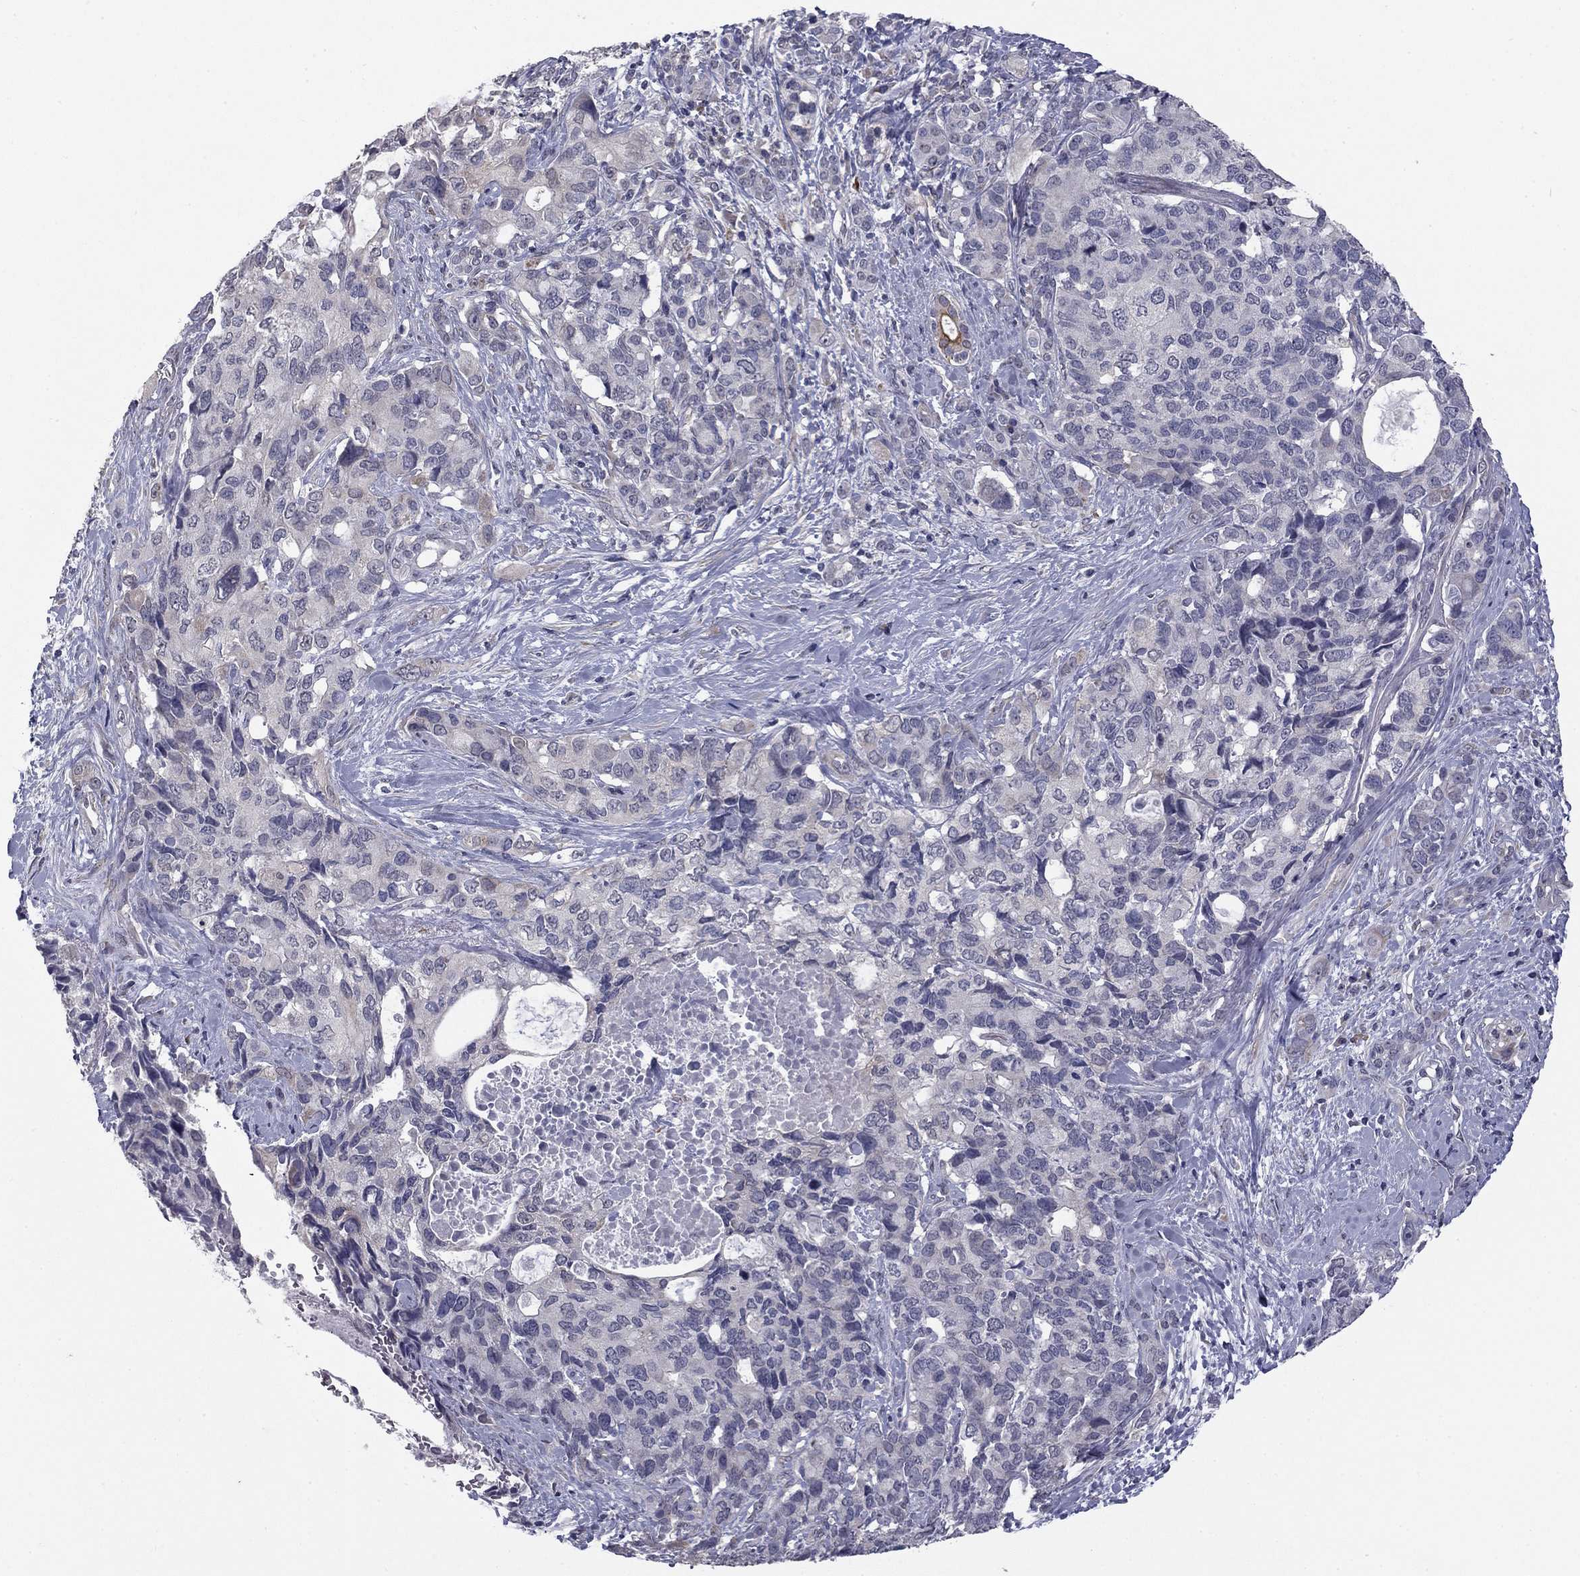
{"staining": {"intensity": "negative", "quantity": "none", "location": "none"}, "tissue": "pancreatic cancer", "cell_type": "Tumor cells", "image_type": "cancer", "snomed": [{"axis": "morphology", "description": "Adenocarcinoma, NOS"}, {"axis": "topography", "description": "Pancreas"}], "caption": "This is an immunohistochemistry micrograph of human pancreatic adenocarcinoma. There is no positivity in tumor cells.", "gene": "PRRT2", "patient": {"sex": "female", "age": 56}}